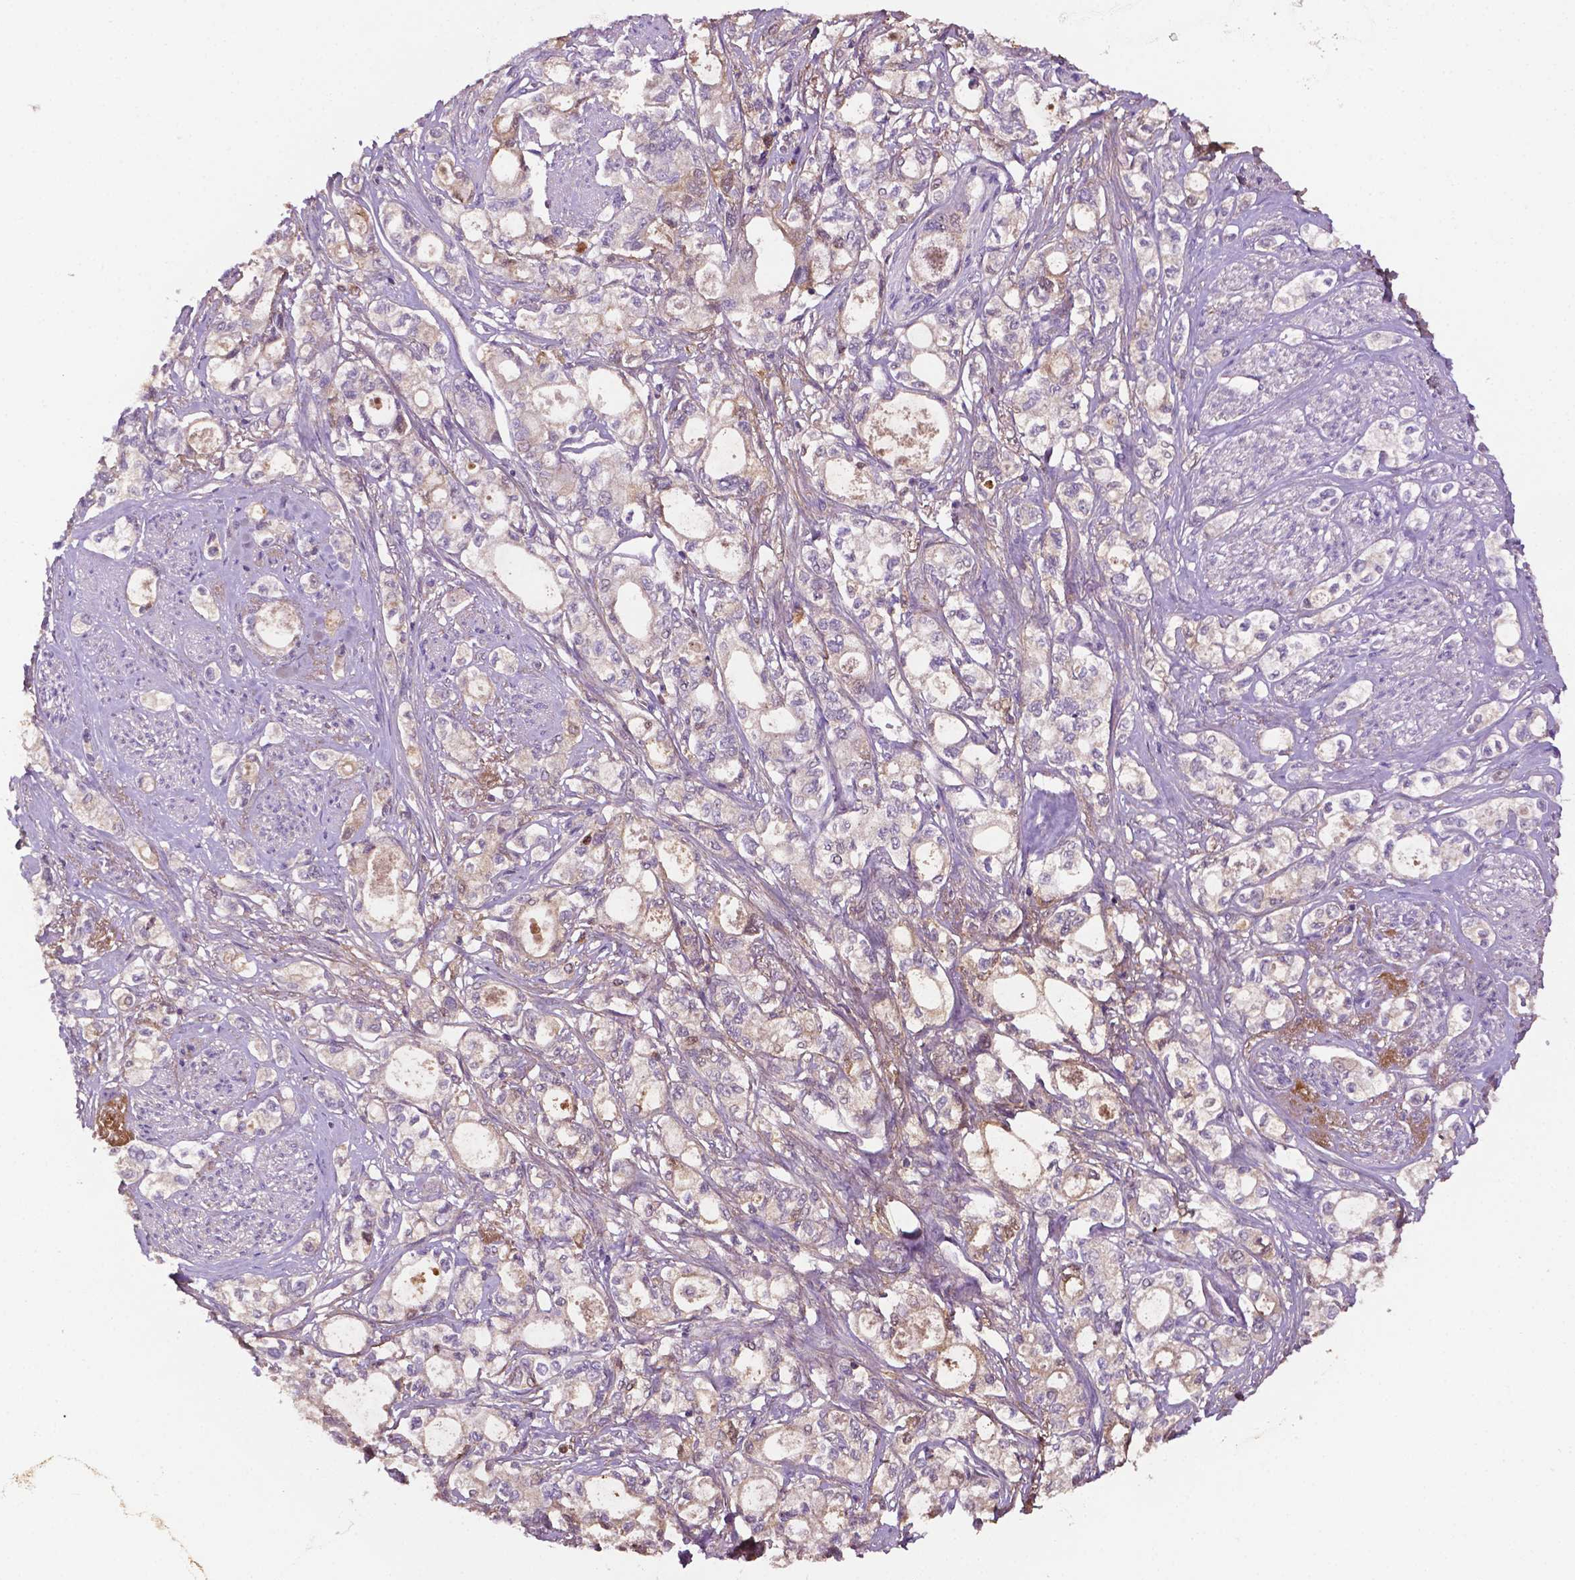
{"staining": {"intensity": "negative", "quantity": "none", "location": "none"}, "tissue": "stomach cancer", "cell_type": "Tumor cells", "image_type": "cancer", "snomed": [{"axis": "morphology", "description": "Adenocarcinoma, NOS"}, {"axis": "topography", "description": "Stomach"}], "caption": "This is an IHC micrograph of stomach adenocarcinoma. There is no positivity in tumor cells.", "gene": "FBLN1", "patient": {"sex": "male", "age": 63}}